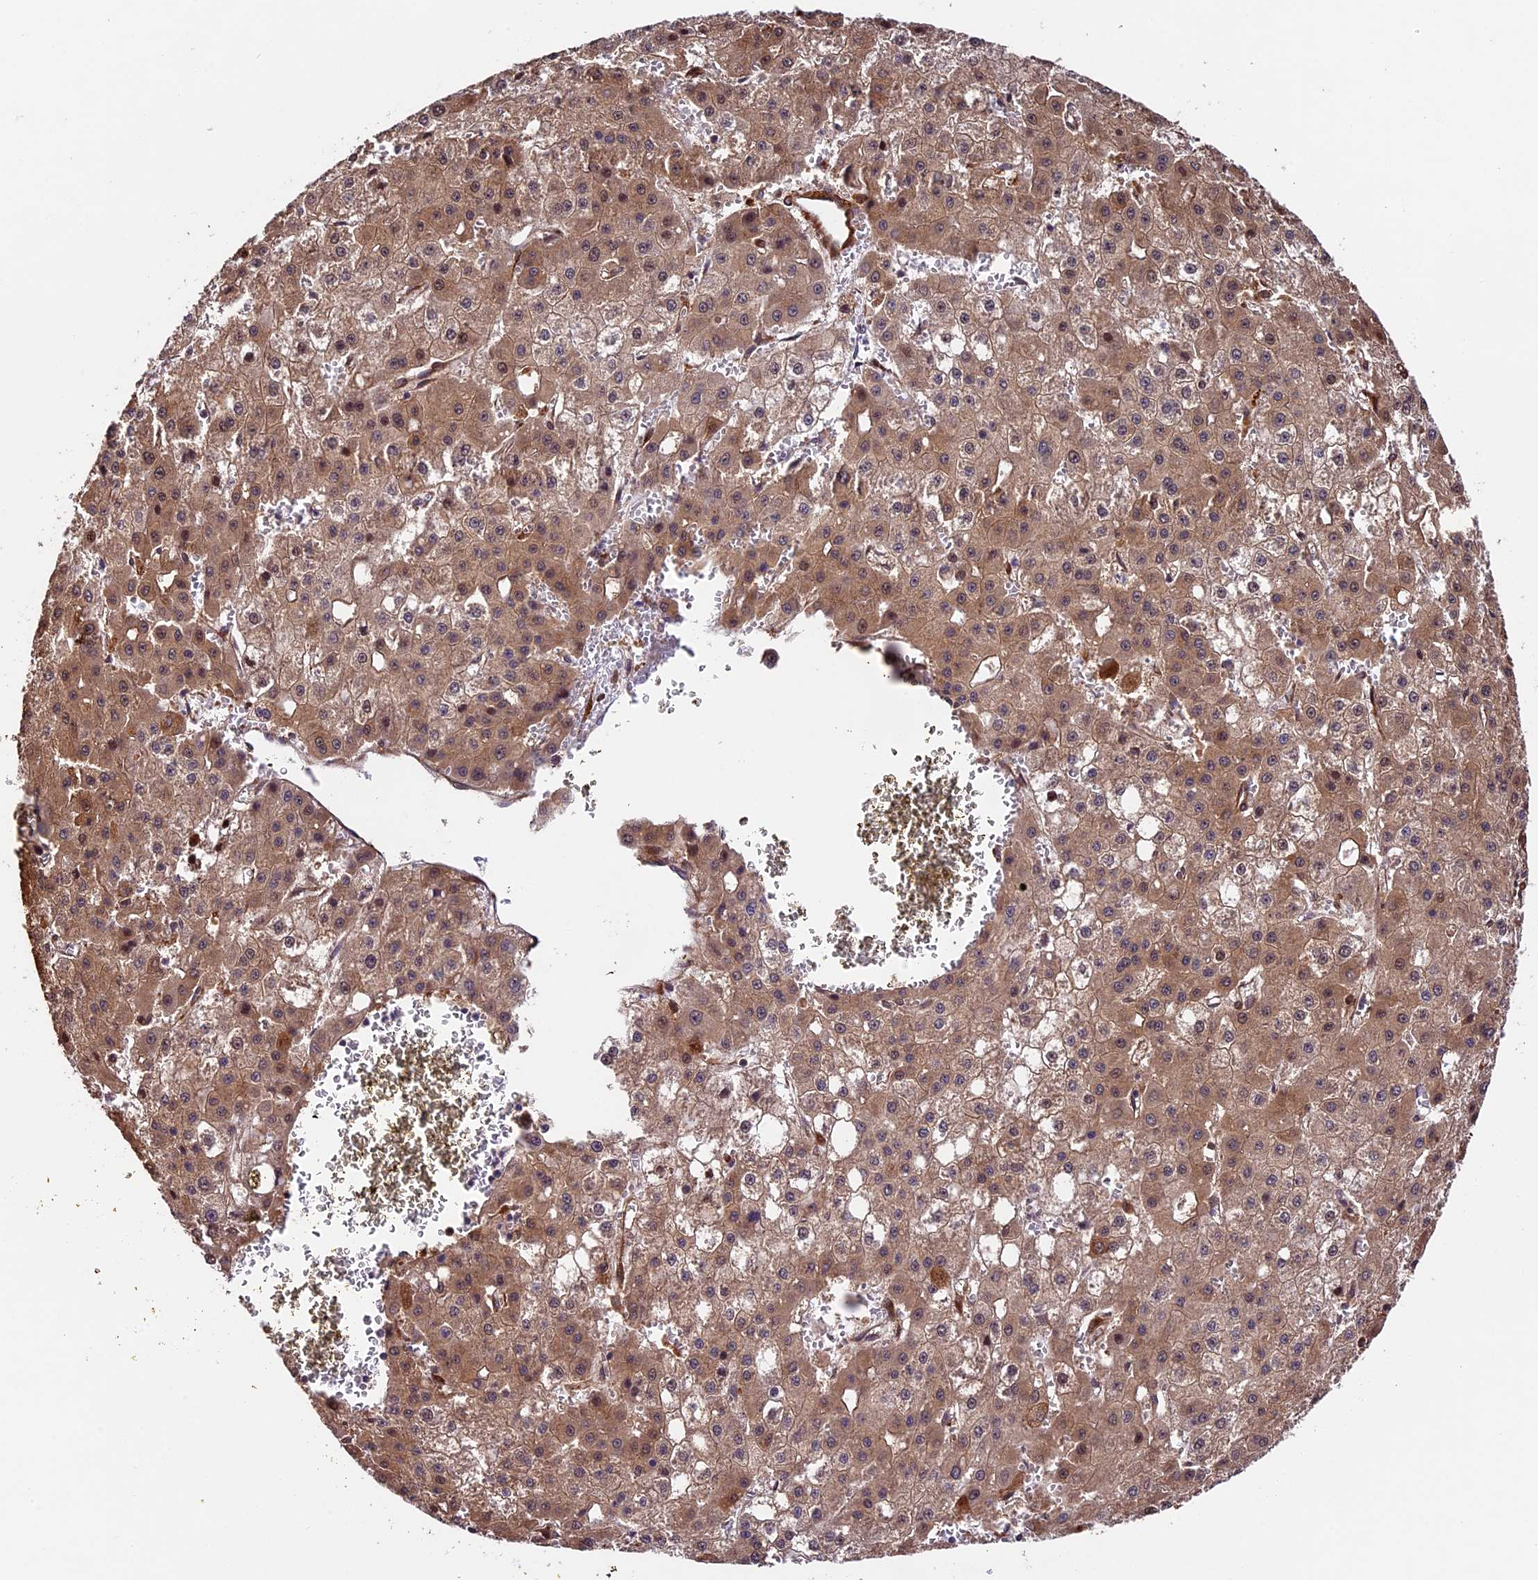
{"staining": {"intensity": "moderate", "quantity": ">75%", "location": "cytoplasmic/membranous"}, "tissue": "liver cancer", "cell_type": "Tumor cells", "image_type": "cancer", "snomed": [{"axis": "morphology", "description": "Carcinoma, Hepatocellular, NOS"}, {"axis": "topography", "description": "Liver"}], "caption": "Tumor cells display moderate cytoplasmic/membranous expression in about >75% of cells in hepatocellular carcinoma (liver).", "gene": "LSM7", "patient": {"sex": "male", "age": 47}}